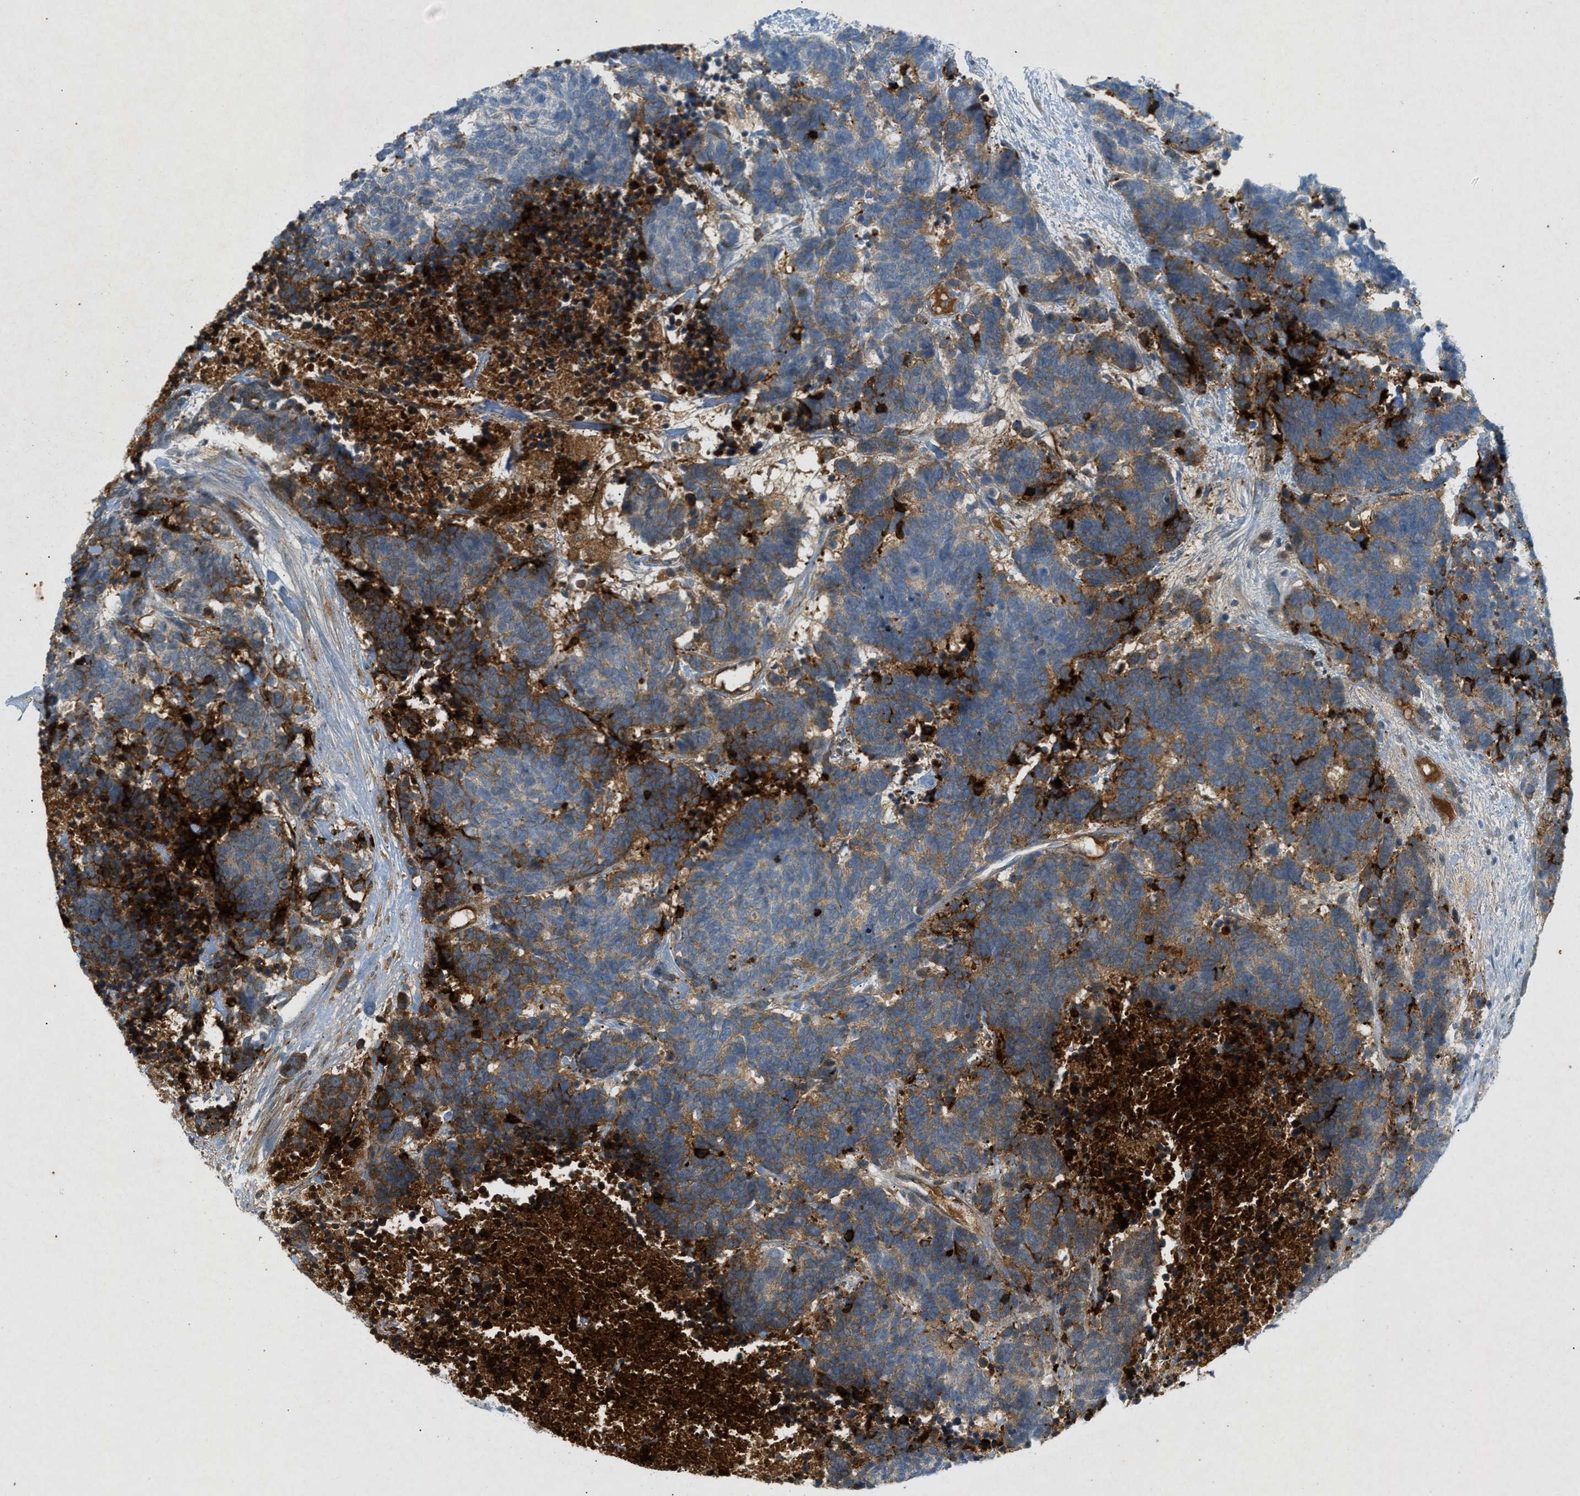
{"staining": {"intensity": "moderate", "quantity": "25%-75%", "location": "cytoplasmic/membranous"}, "tissue": "carcinoid", "cell_type": "Tumor cells", "image_type": "cancer", "snomed": [{"axis": "morphology", "description": "Carcinoma, NOS"}, {"axis": "morphology", "description": "Carcinoid, malignant, NOS"}, {"axis": "topography", "description": "Urinary bladder"}], "caption": "A micrograph showing moderate cytoplasmic/membranous positivity in approximately 25%-75% of tumor cells in carcinoma, as visualized by brown immunohistochemical staining.", "gene": "F2", "patient": {"sex": "male", "age": 57}}